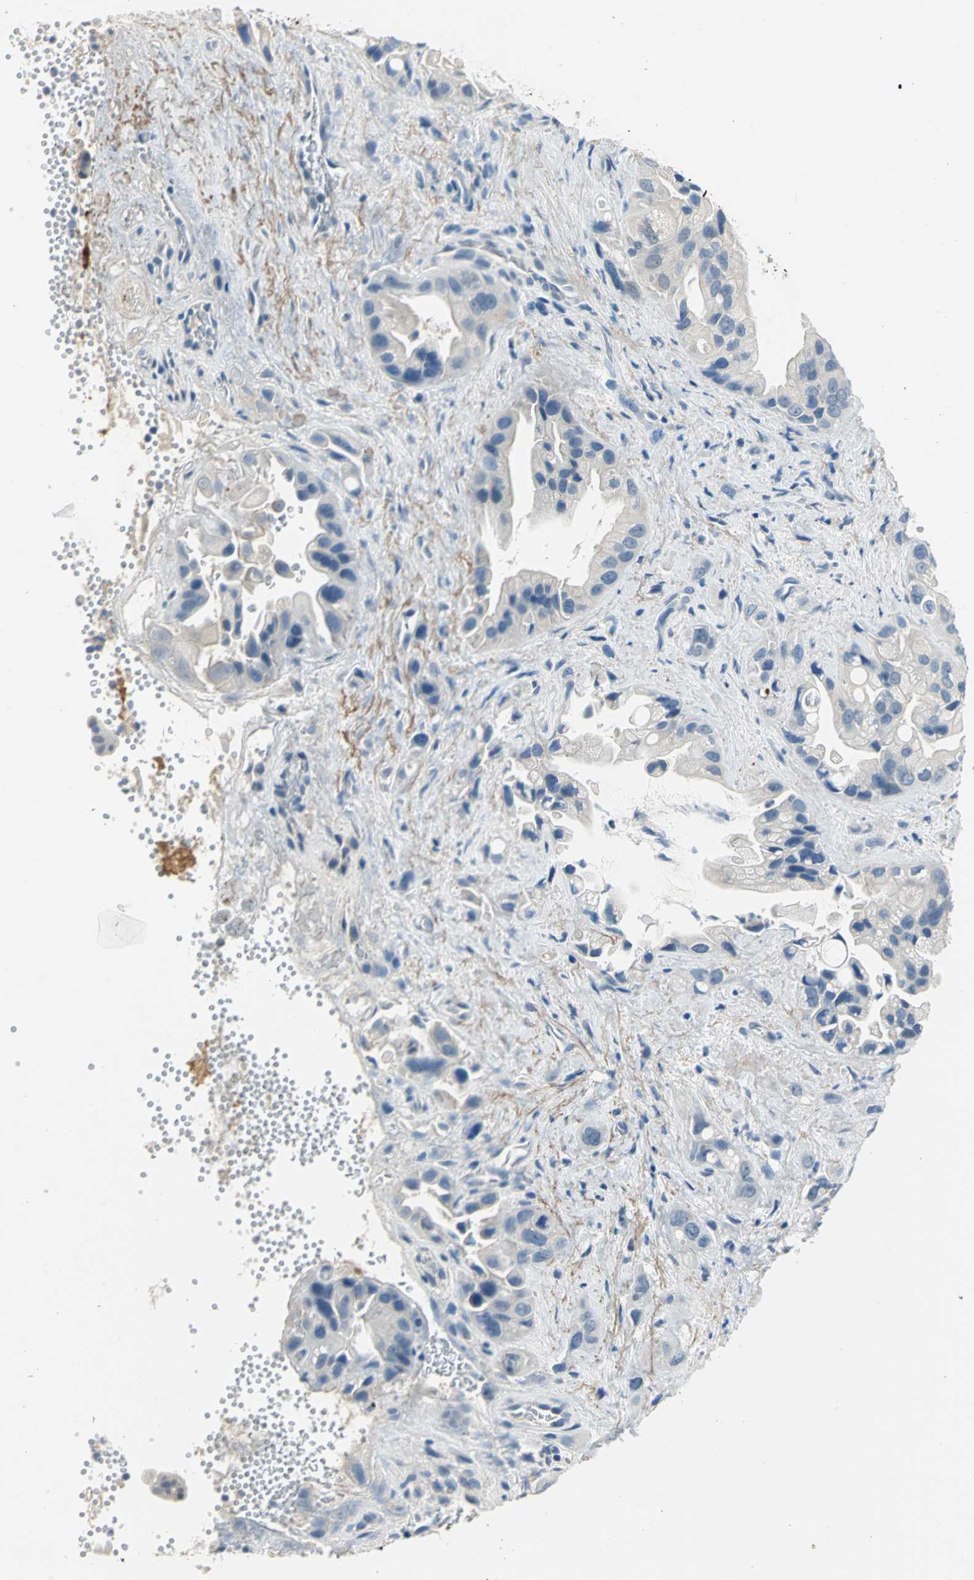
{"staining": {"intensity": "weak", "quantity": "<25%", "location": "cytoplasmic/membranous,nuclear"}, "tissue": "pancreatic cancer", "cell_type": "Tumor cells", "image_type": "cancer", "snomed": [{"axis": "morphology", "description": "Adenocarcinoma, NOS"}, {"axis": "topography", "description": "Pancreas"}], "caption": "IHC micrograph of human pancreatic cancer (adenocarcinoma) stained for a protein (brown), which reveals no positivity in tumor cells.", "gene": "ZIC1", "patient": {"sex": "female", "age": 77}}